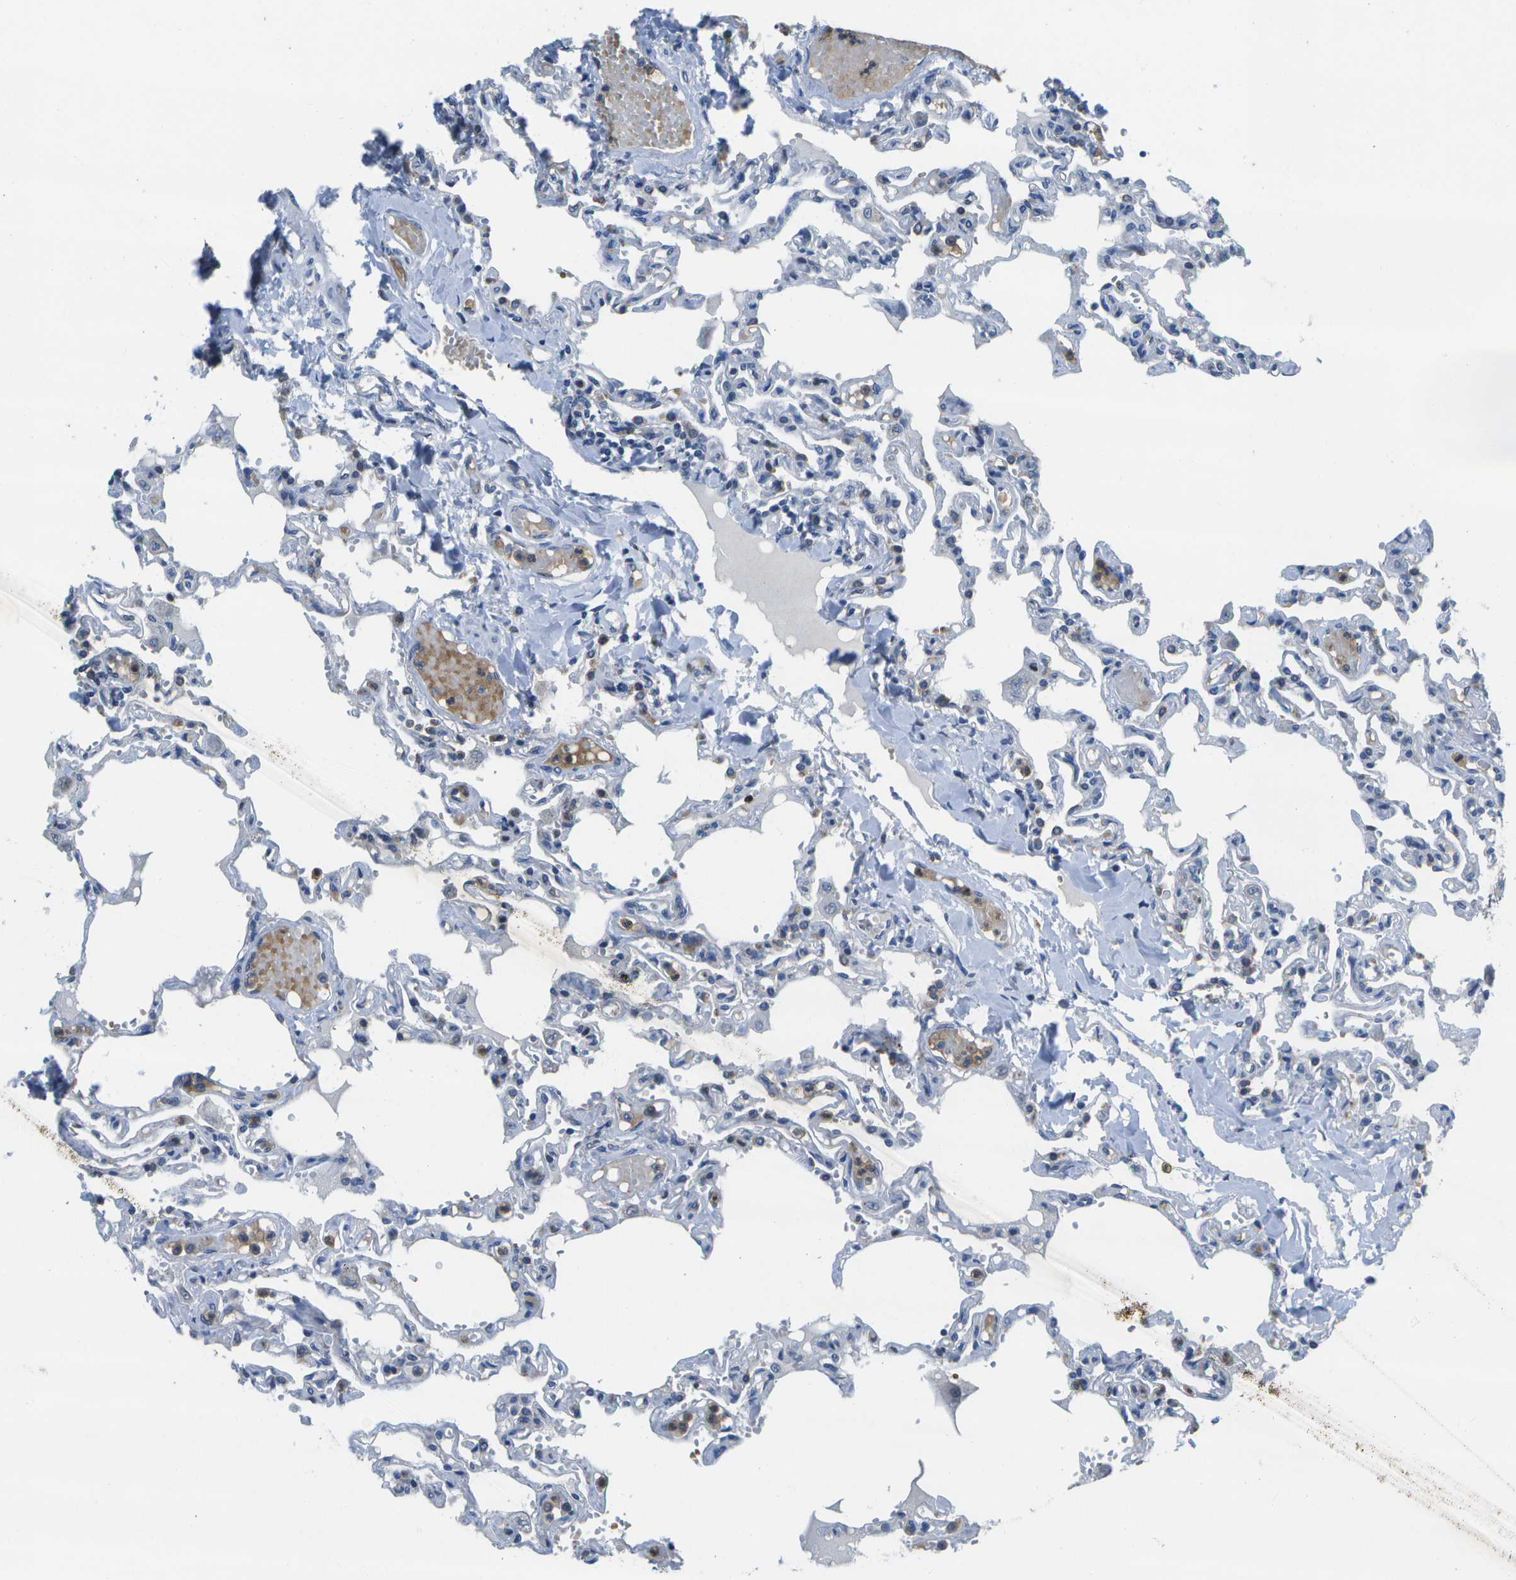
{"staining": {"intensity": "negative", "quantity": "none", "location": "none"}, "tissue": "lung", "cell_type": "Alveolar cells", "image_type": "normal", "snomed": [{"axis": "morphology", "description": "Normal tissue, NOS"}, {"axis": "topography", "description": "Lung"}], "caption": "Immunohistochemistry histopathology image of benign human lung stained for a protein (brown), which shows no staining in alveolar cells. (Stains: DAB (3,3'-diaminobenzidine) immunohistochemistry (IHC) with hematoxylin counter stain, Microscopy: brightfield microscopy at high magnification).", "gene": "DSE", "patient": {"sex": "male", "age": 21}}